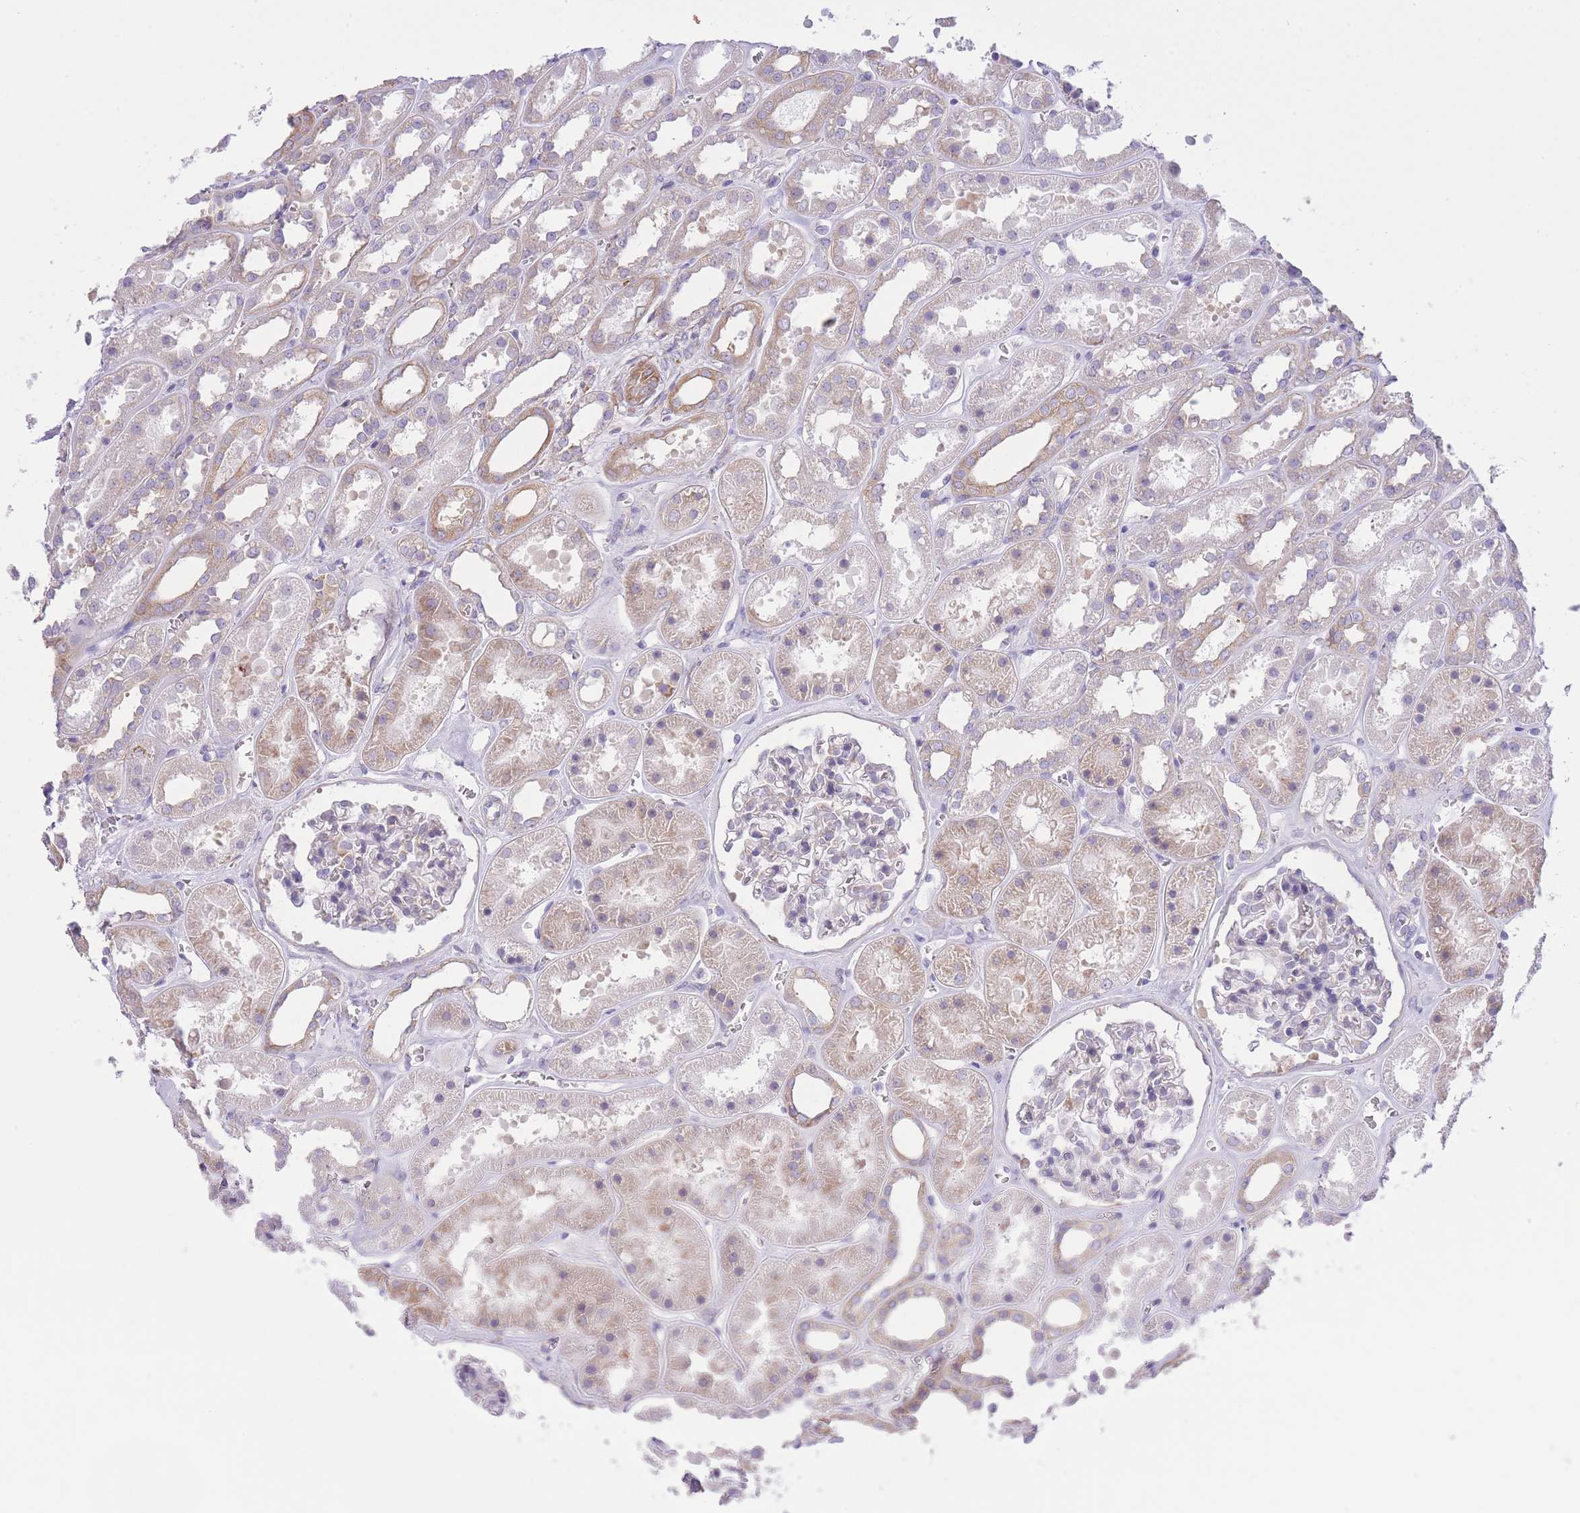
{"staining": {"intensity": "negative", "quantity": "none", "location": "none"}, "tissue": "kidney", "cell_type": "Cells in glomeruli", "image_type": "normal", "snomed": [{"axis": "morphology", "description": "Normal tissue, NOS"}, {"axis": "topography", "description": "Kidney"}], "caption": "This micrograph is of benign kidney stained with immunohistochemistry (IHC) to label a protein in brown with the nuclei are counter-stained blue. There is no staining in cells in glomeruli.", "gene": "ZNF501", "patient": {"sex": "female", "age": 41}}